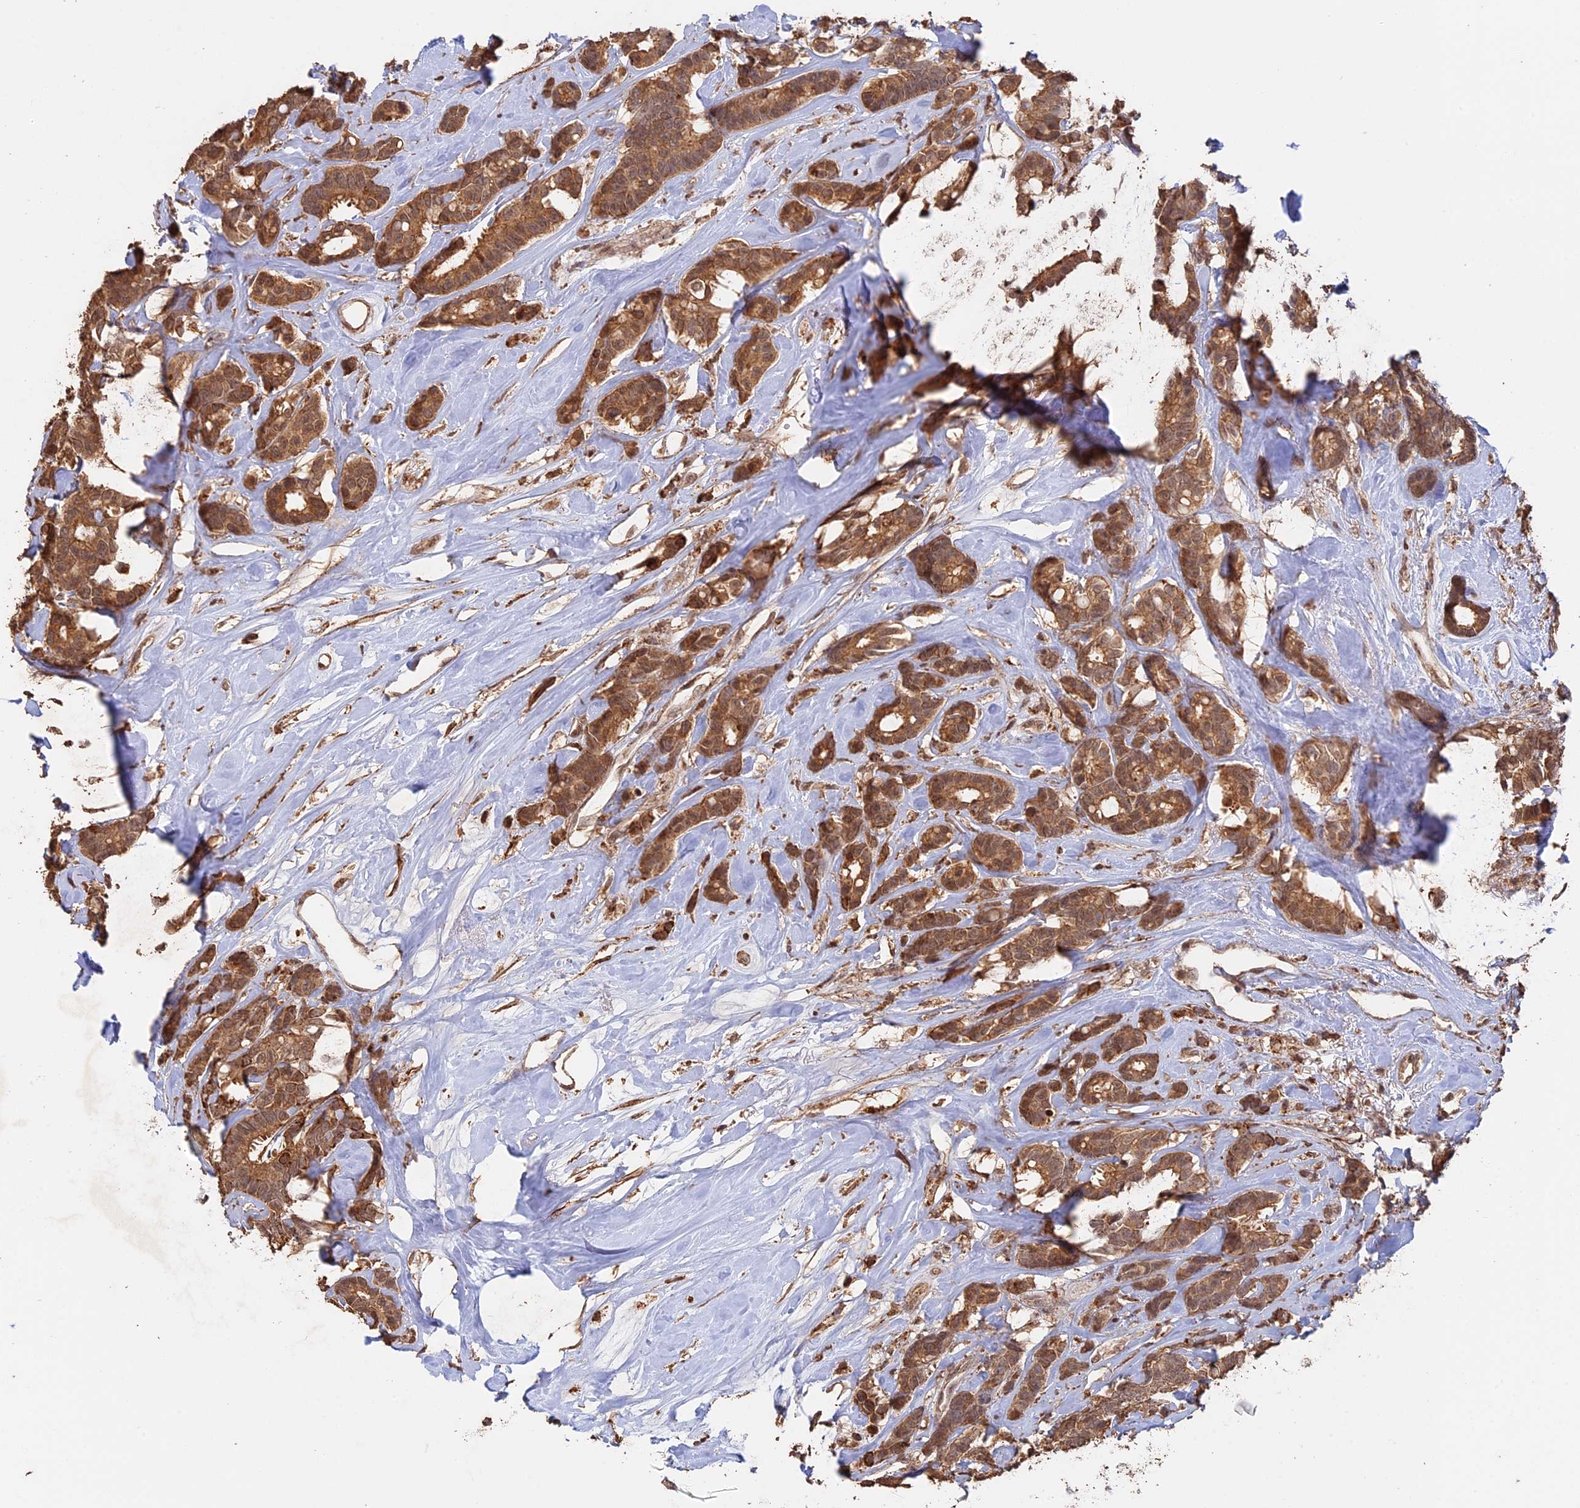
{"staining": {"intensity": "moderate", "quantity": ">75%", "location": "cytoplasmic/membranous,nuclear"}, "tissue": "breast cancer", "cell_type": "Tumor cells", "image_type": "cancer", "snomed": [{"axis": "morphology", "description": "Duct carcinoma"}, {"axis": "topography", "description": "Breast"}], "caption": "Brown immunohistochemical staining in human breast invasive ductal carcinoma shows moderate cytoplasmic/membranous and nuclear expression in about >75% of tumor cells.", "gene": "FAM210B", "patient": {"sex": "female", "age": 87}}